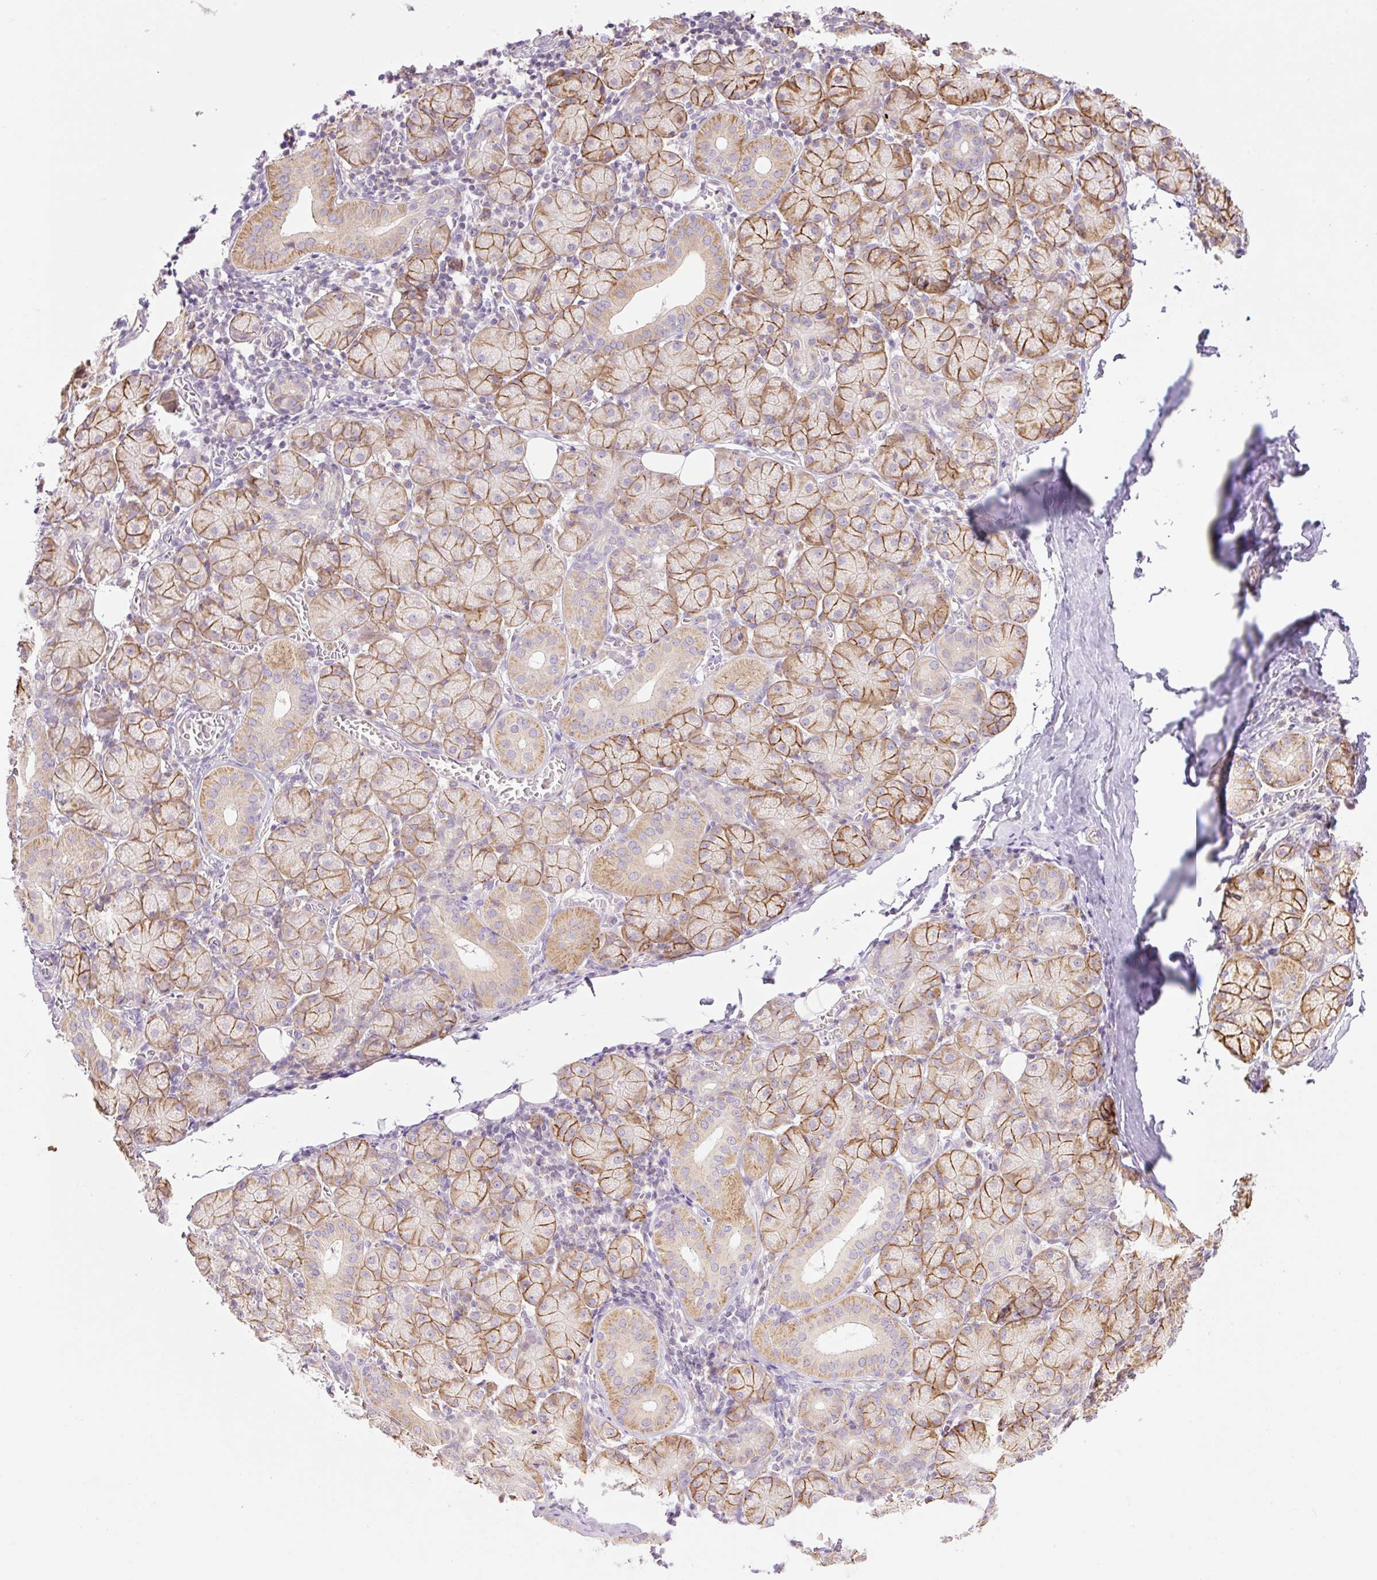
{"staining": {"intensity": "moderate", "quantity": ">75%", "location": "cytoplasmic/membranous"}, "tissue": "salivary gland", "cell_type": "Glandular cells", "image_type": "normal", "snomed": [{"axis": "morphology", "description": "Normal tissue, NOS"}, {"axis": "topography", "description": "Salivary gland"}], "caption": "This is a micrograph of immunohistochemistry staining of unremarkable salivary gland, which shows moderate staining in the cytoplasmic/membranous of glandular cells.", "gene": "GRID2", "patient": {"sex": "female", "age": 24}}